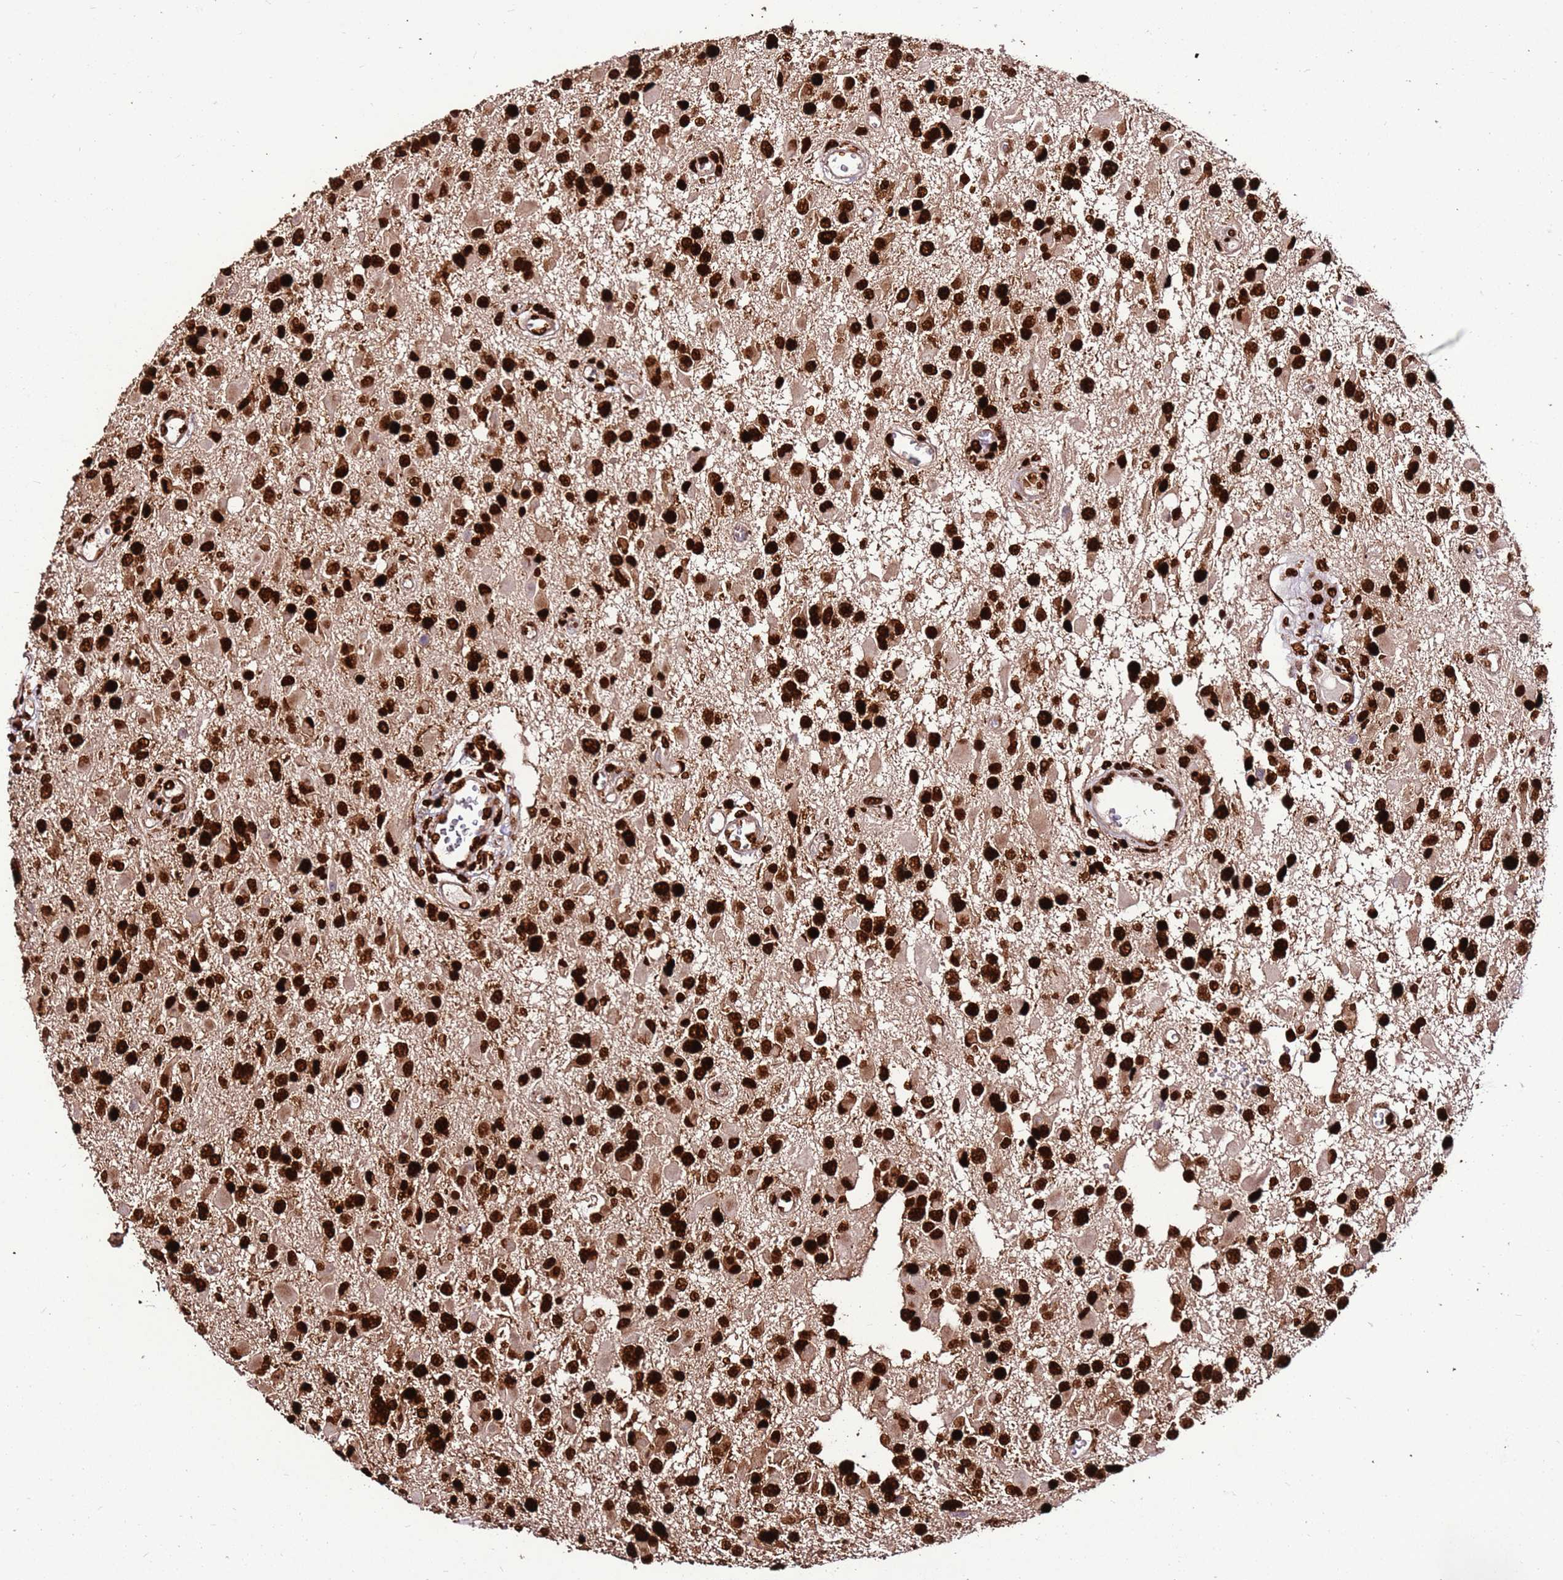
{"staining": {"intensity": "strong", "quantity": ">75%", "location": "nuclear"}, "tissue": "glioma", "cell_type": "Tumor cells", "image_type": "cancer", "snomed": [{"axis": "morphology", "description": "Glioma, malignant, High grade"}, {"axis": "topography", "description": "Brain"}], "caption": "This micrograph exhibits glioma stained with immunohistochemistry (IHC) to label a protein in brown. The nuclear of tumor cells show strong positivity for the protein. Nuclei are counter-stained blue.", "gene": "HNRNPAB", "patient": {"sex": "male", "age": 53}}